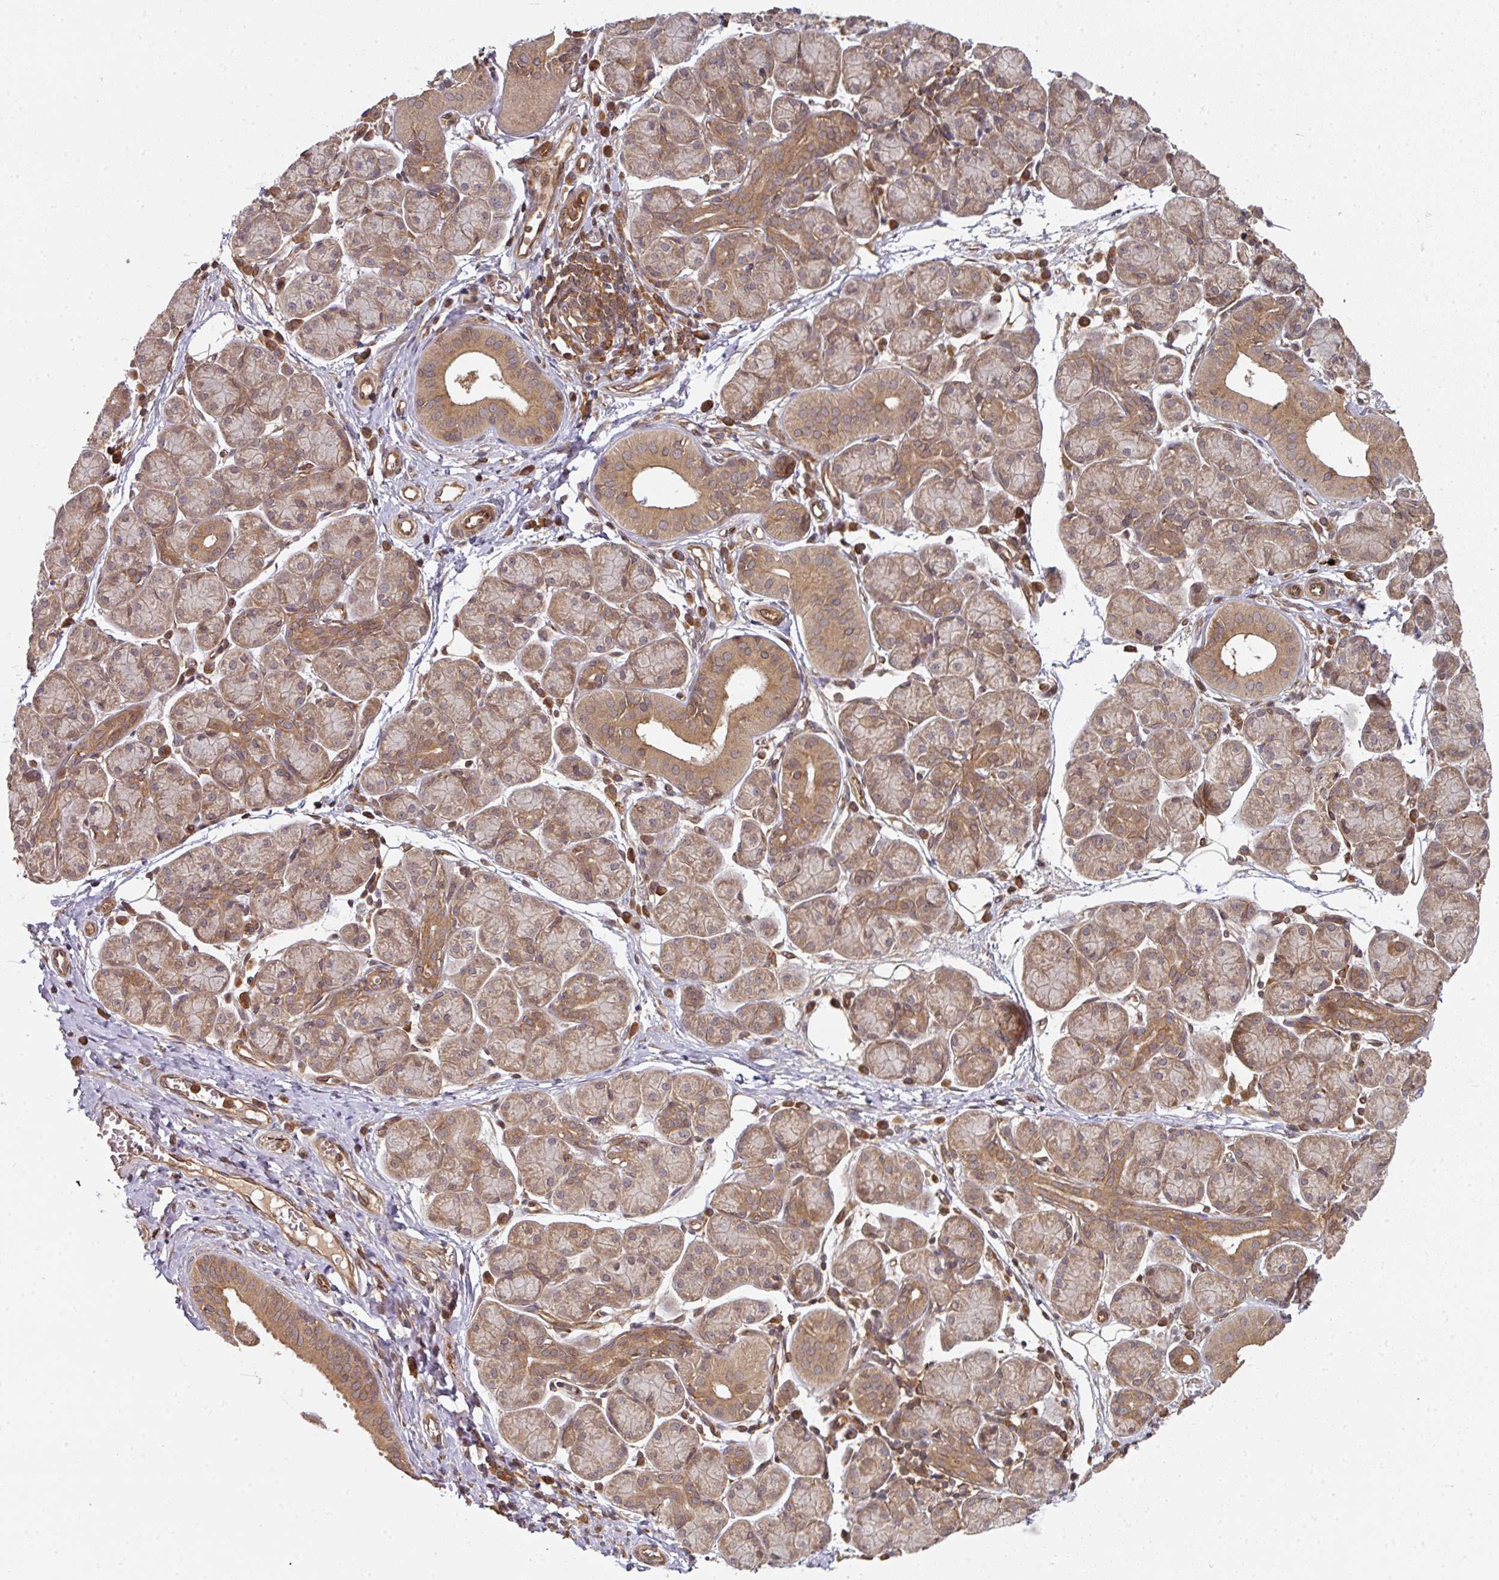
{"staining": {"intensity": "moderate", "quantity": ">75%", "location": "cytoplasmic/membranous"}, "tissue": "salivary gland", "cell_type": "Glandular cells", "image_type": "normal", "snomed": [{"axis": "morphology", "description": "Normal tissue, NOS"}, {"axis": "morphology", "description": "Inflammation, NOS"}, {"axis": "topography", "description": "Lymph node"}, {"axis": "topography", "description": "Salivary gland"}], "caption": "This image shows immunohistochemistry (IHC) staining of unremarkable human salivary gland, with medium moderate cytoplasmic/membranous expression in about >75% of glandular cells.", "gene": "EIF4EBP2", "patient": {"sex": "male", "age": 3}}